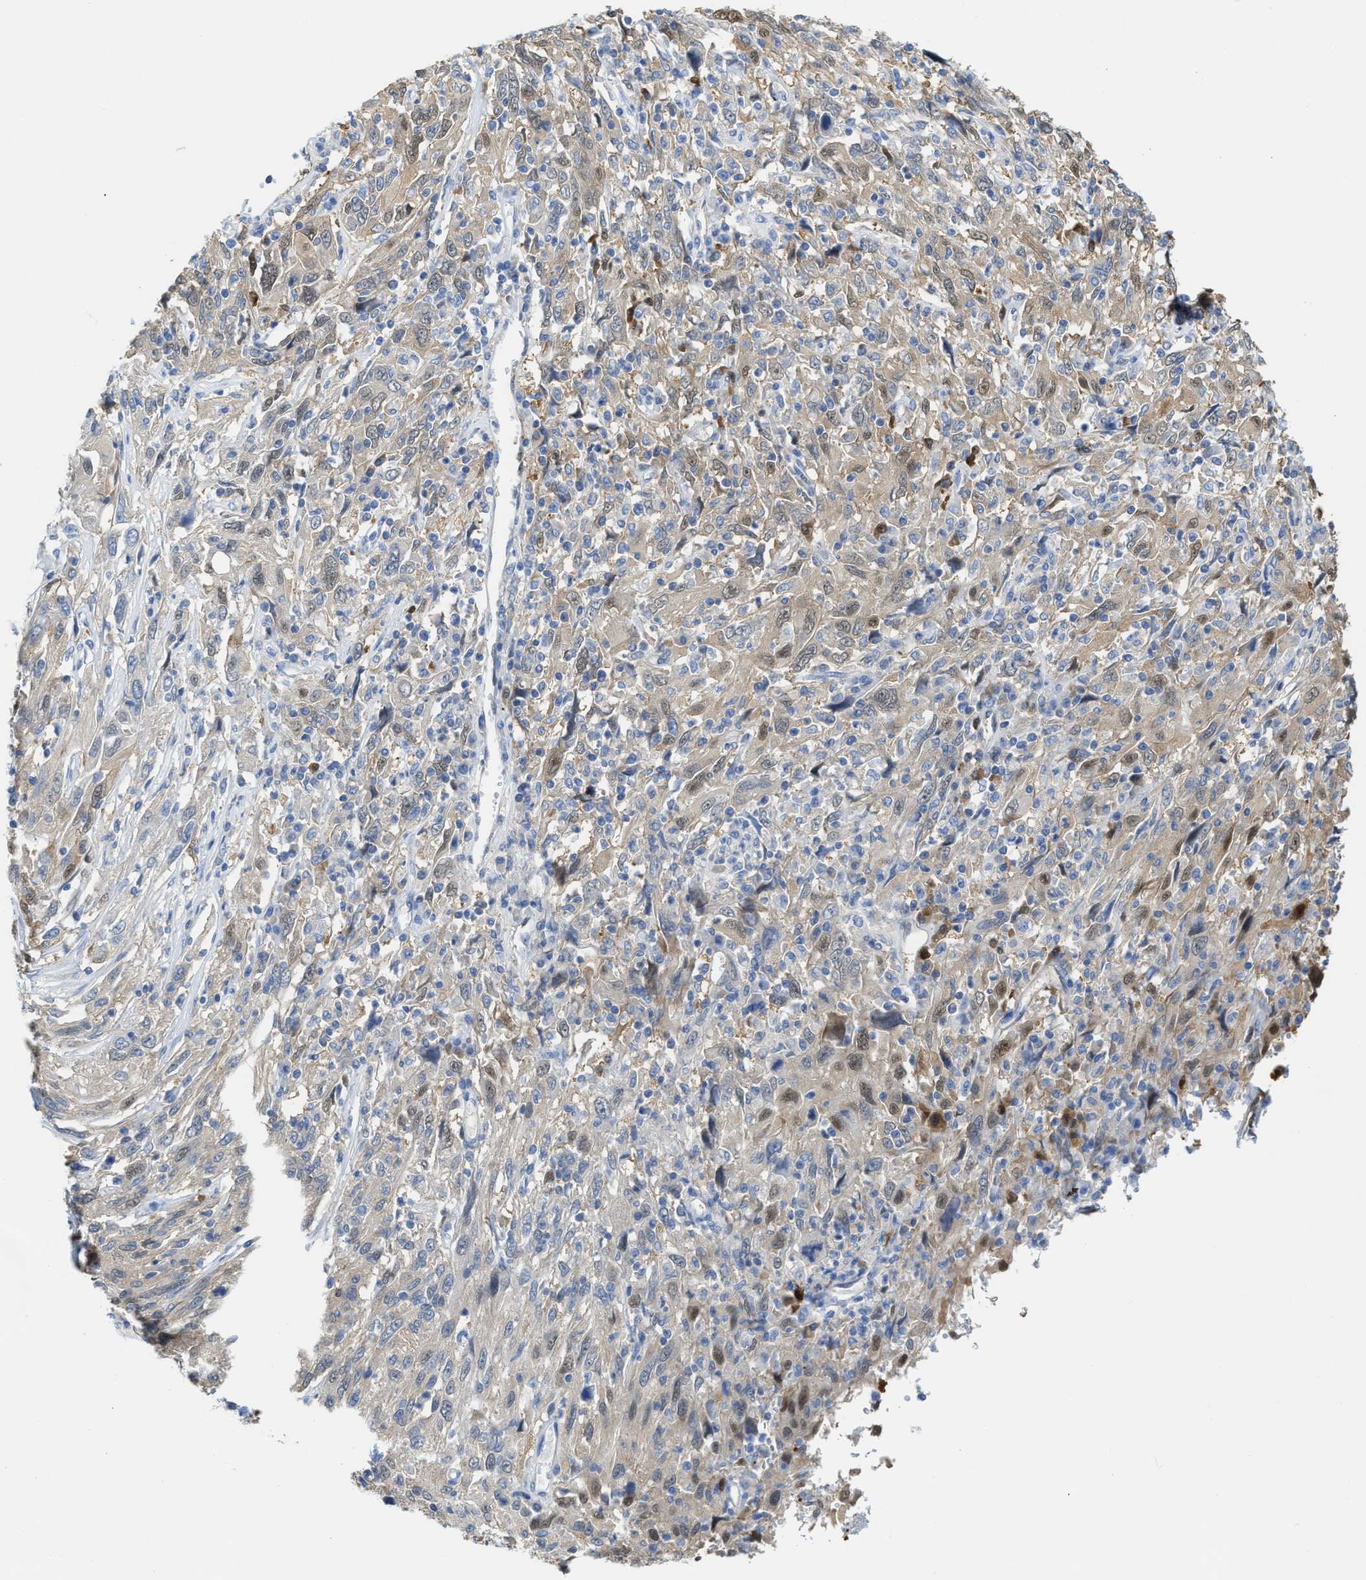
{"staining": {"intensity": "weak", "quantity": "25%-75%", "location": "cytoplasmic/membranous,nuclear"}, "tissue": "cervical cancer", "cell_type": "Tumor cells", "image_type": "cancer", "snomed": [{"axis": "morphology", "description": "Squamous cell carcinoma, NOS"}, {"axis": "topography", "description": "Cervix"}], "caption": "Cervical squamous cell carcinoma stained with a protein marker reveals weak staining in tumor cells.", "gene": "ASS1", "patient": {"sex": "female", "age": 46}}